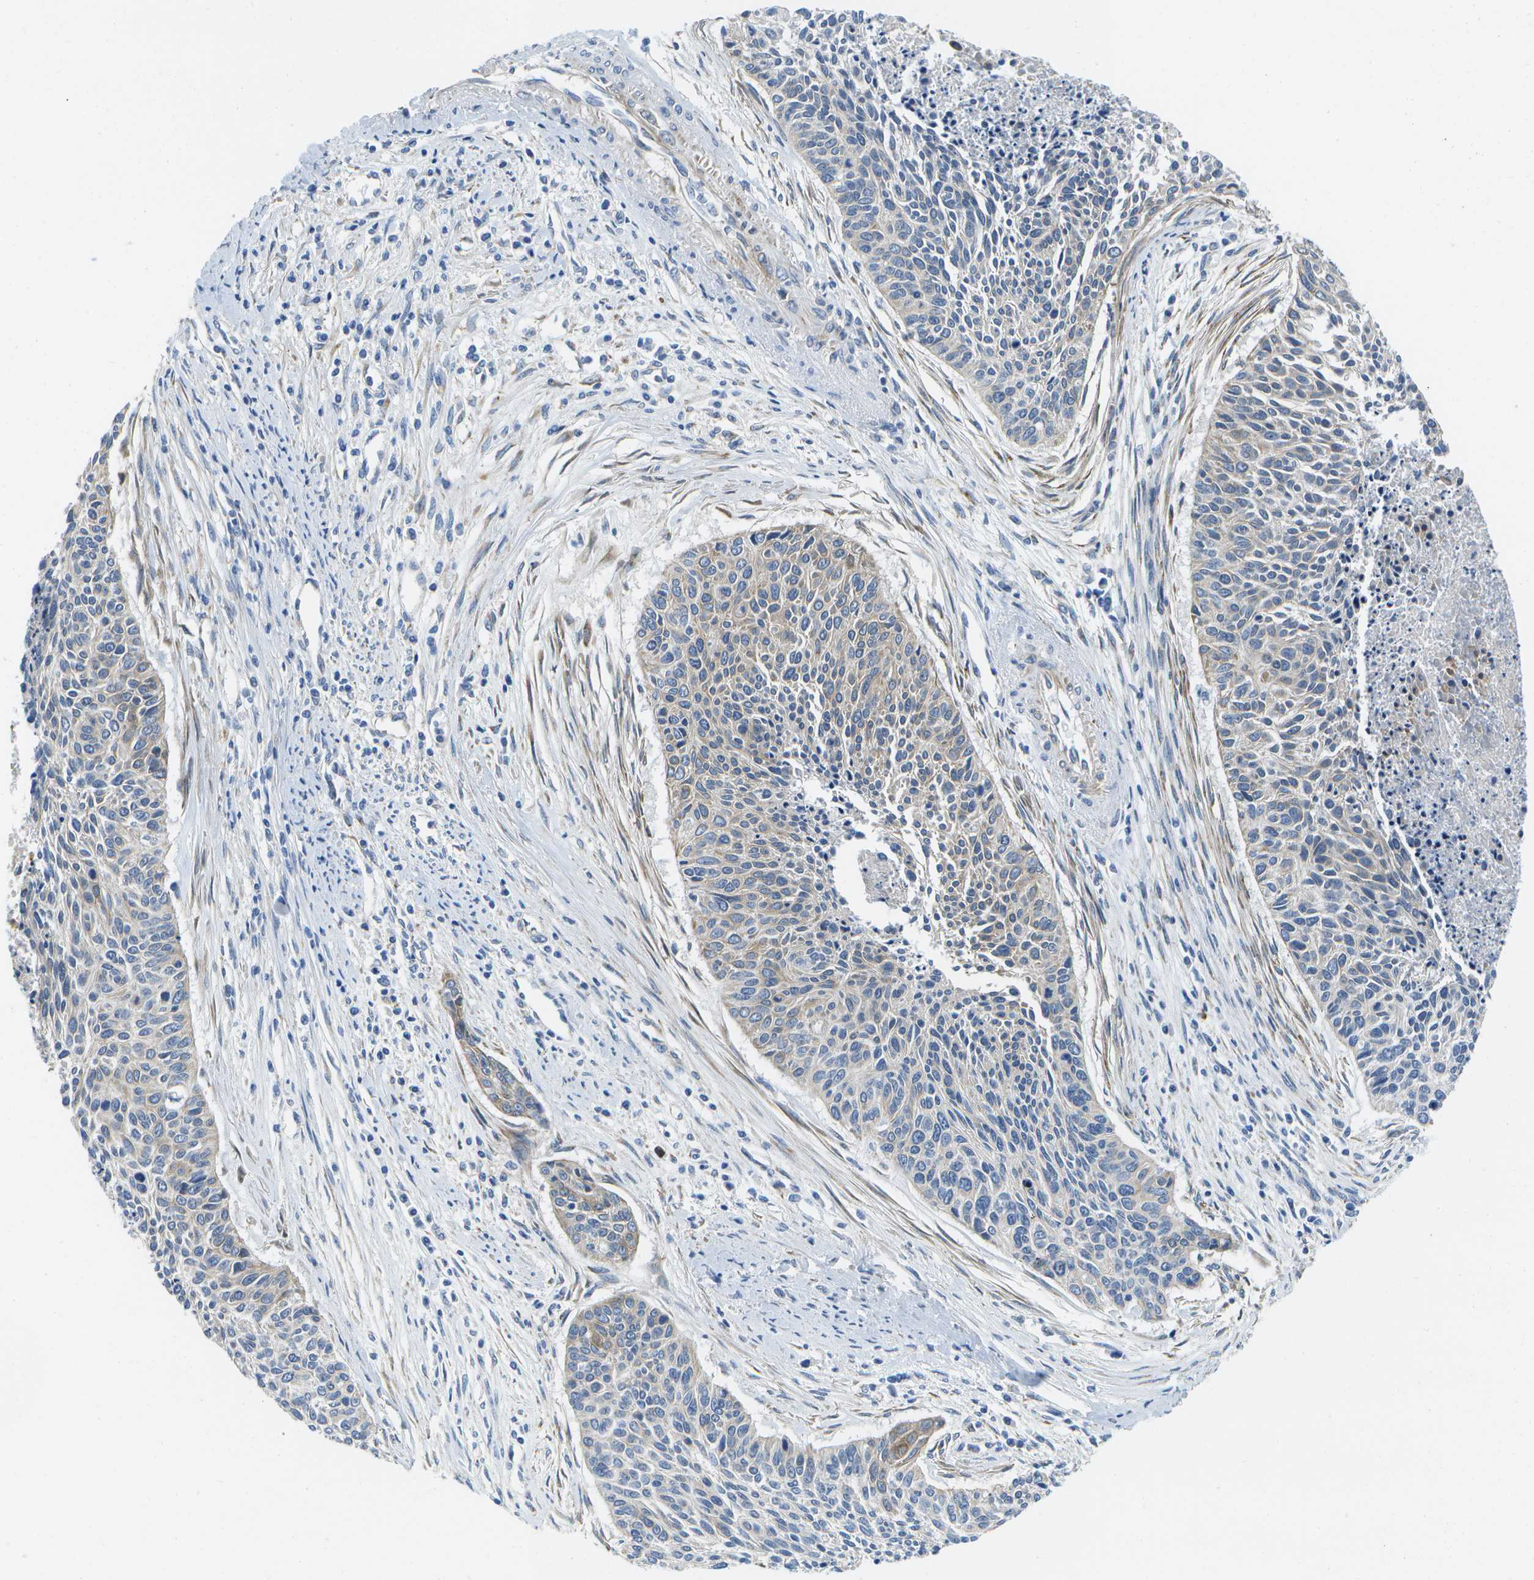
{"staining": {"intensity": "weak", "quantity": "<25%", "location": "cytoplasmic/membranous"}, "tissue": "cervical cancer", "cell_type": "Tumor cells", "image_type": "cancer", "snomed": [{"axis": "morphology", "description": "Squamous cell carcinoma, NOS"}, {"axis": "topography", "description": "Cervix"}], "caption": "Immunohistochemistry (IHC) of squamous cell carcinoma (cervical) reveals no positivity in tumor cells.", "gene": "P3H1", "patient": {"sex": "female", "age": 55}}